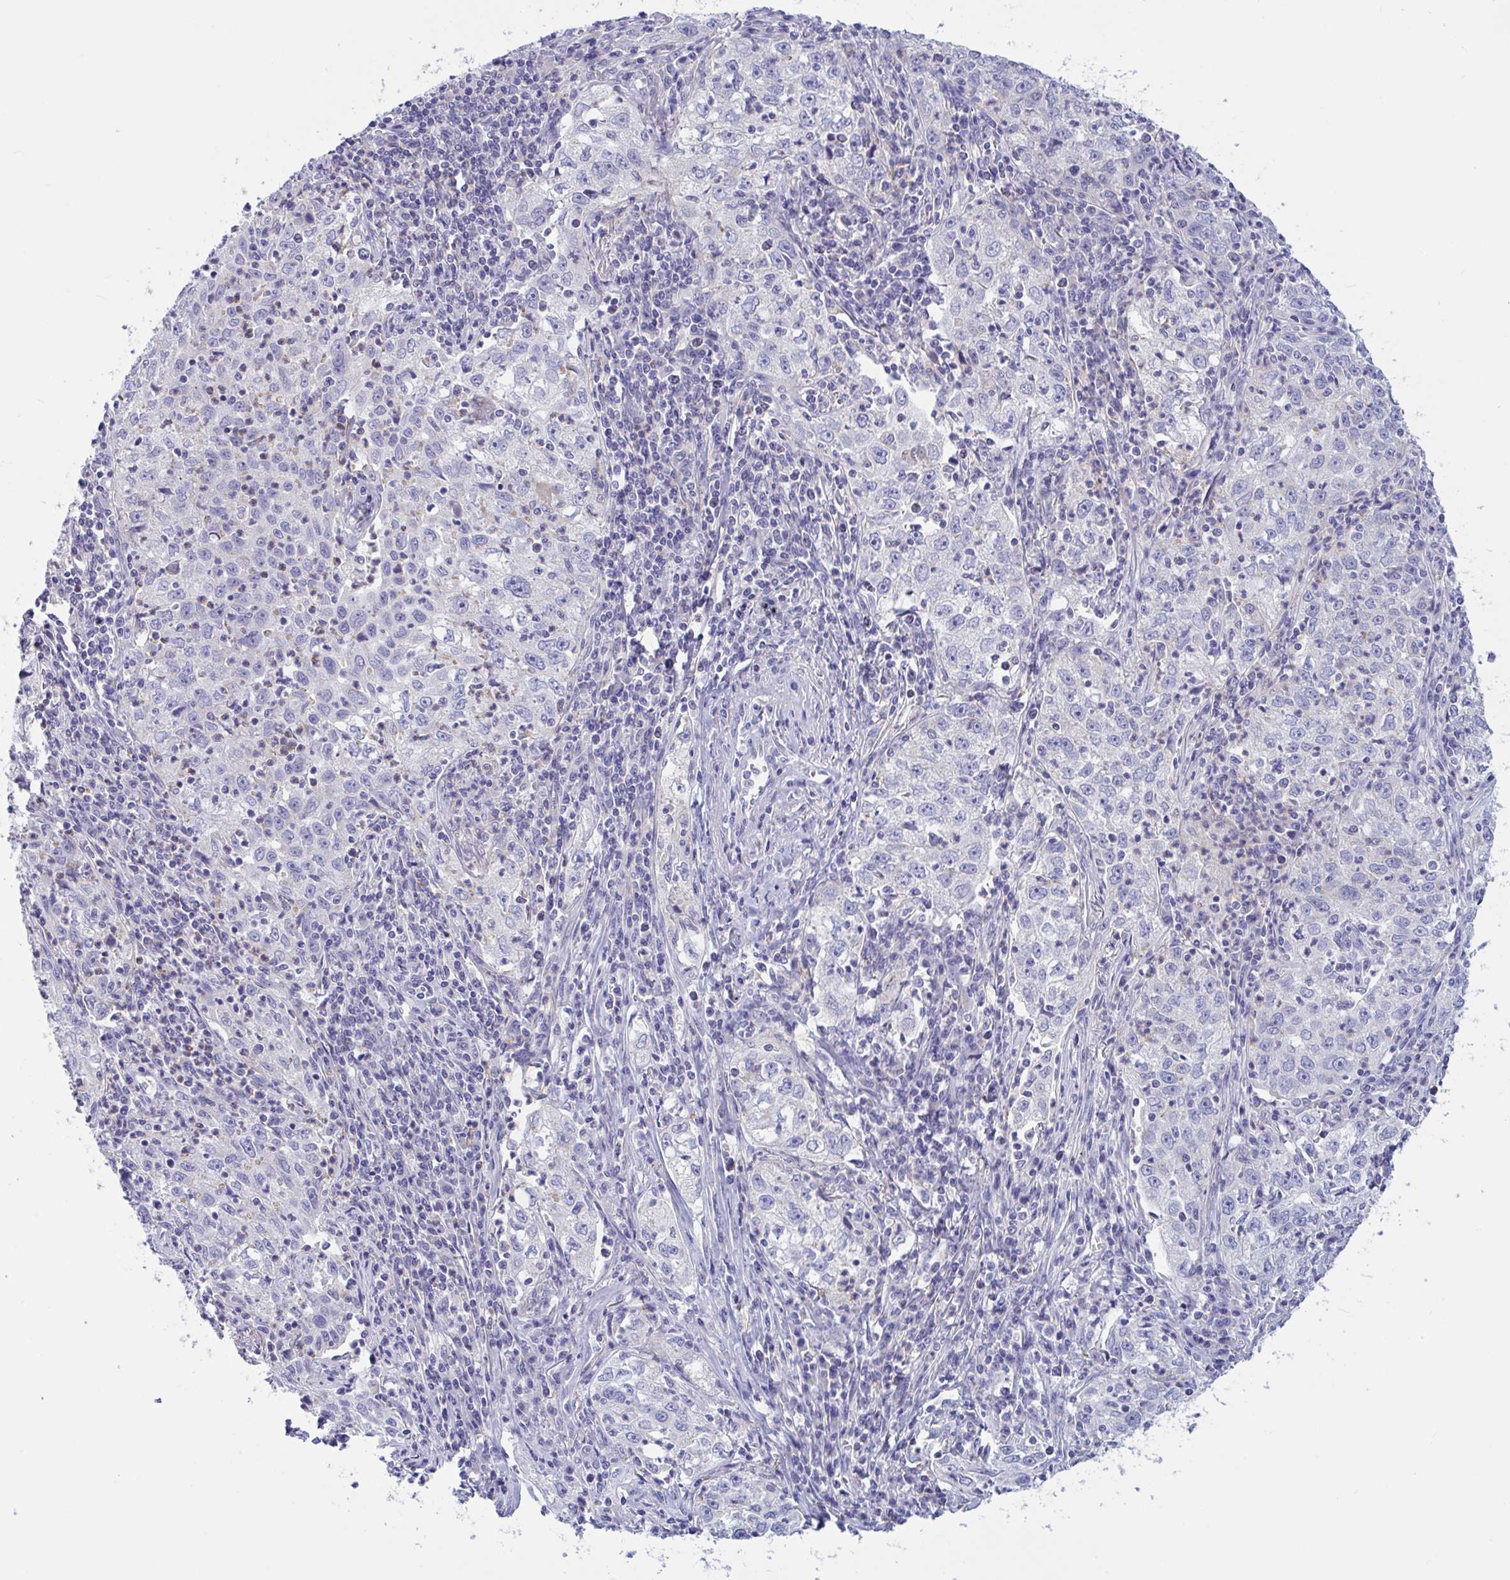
{"staining": {"intensity": "negative", "quantity": "none", "location": "none"}, "tissue": "lung cancer", "cell_type": "Tumor cells", "image_type": "cancer", "snomed": [{"axis": "morphology", "description": "Squamous cell carcinoma, NOS"}, {"axis": "topography", "description": "Lung"}], "caption": "This is an immunohistochemistry image of lung cancer (squamous cell carcinoma). There is no staining in tumor cells.", "gene": "OXLD1", "patient": {"sex": "male", "age": 71}}